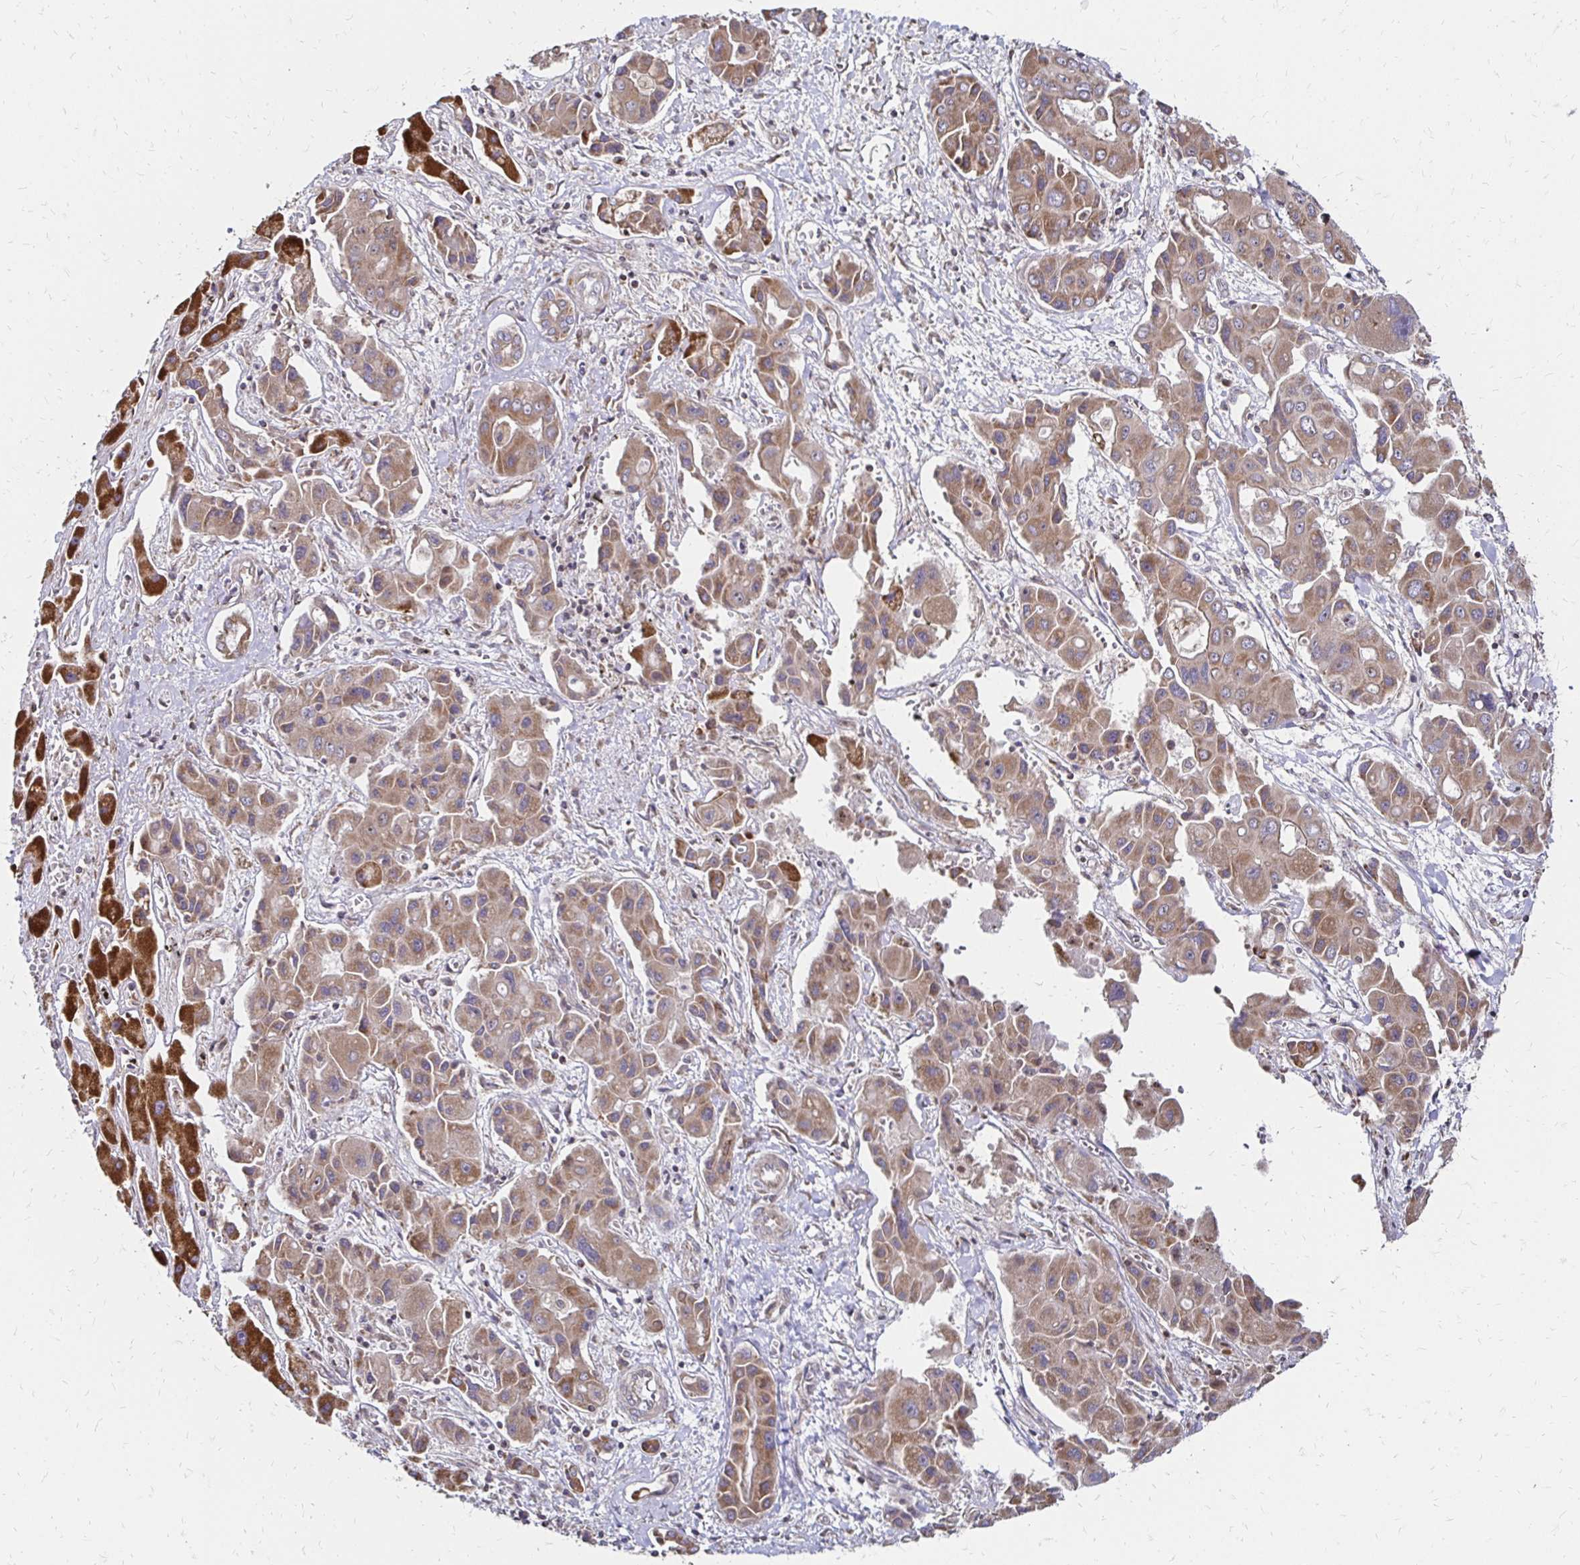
{"staining": {"intensity": "moderate", "quantity": ">75%", "location": "cytoplasmic/membranous"}, "tissue": "liver cancer", "cell_type": "Tumor cells", "image_type": "cancer", "snomed": [{"axis": "morphology", "description": "Cholangiocarcinoma"}, {"axis": "topography", "description": "Liver"}], "caption": "Approximately >75% of tumor cells in liver cholangiocarcinoma exhibit moderate cytoplasmic/membranous protein positivity as visualized by brown immunohistochemical staining.", "gene": "ZW10", "patient": {"sex": "male", "age": 67}}